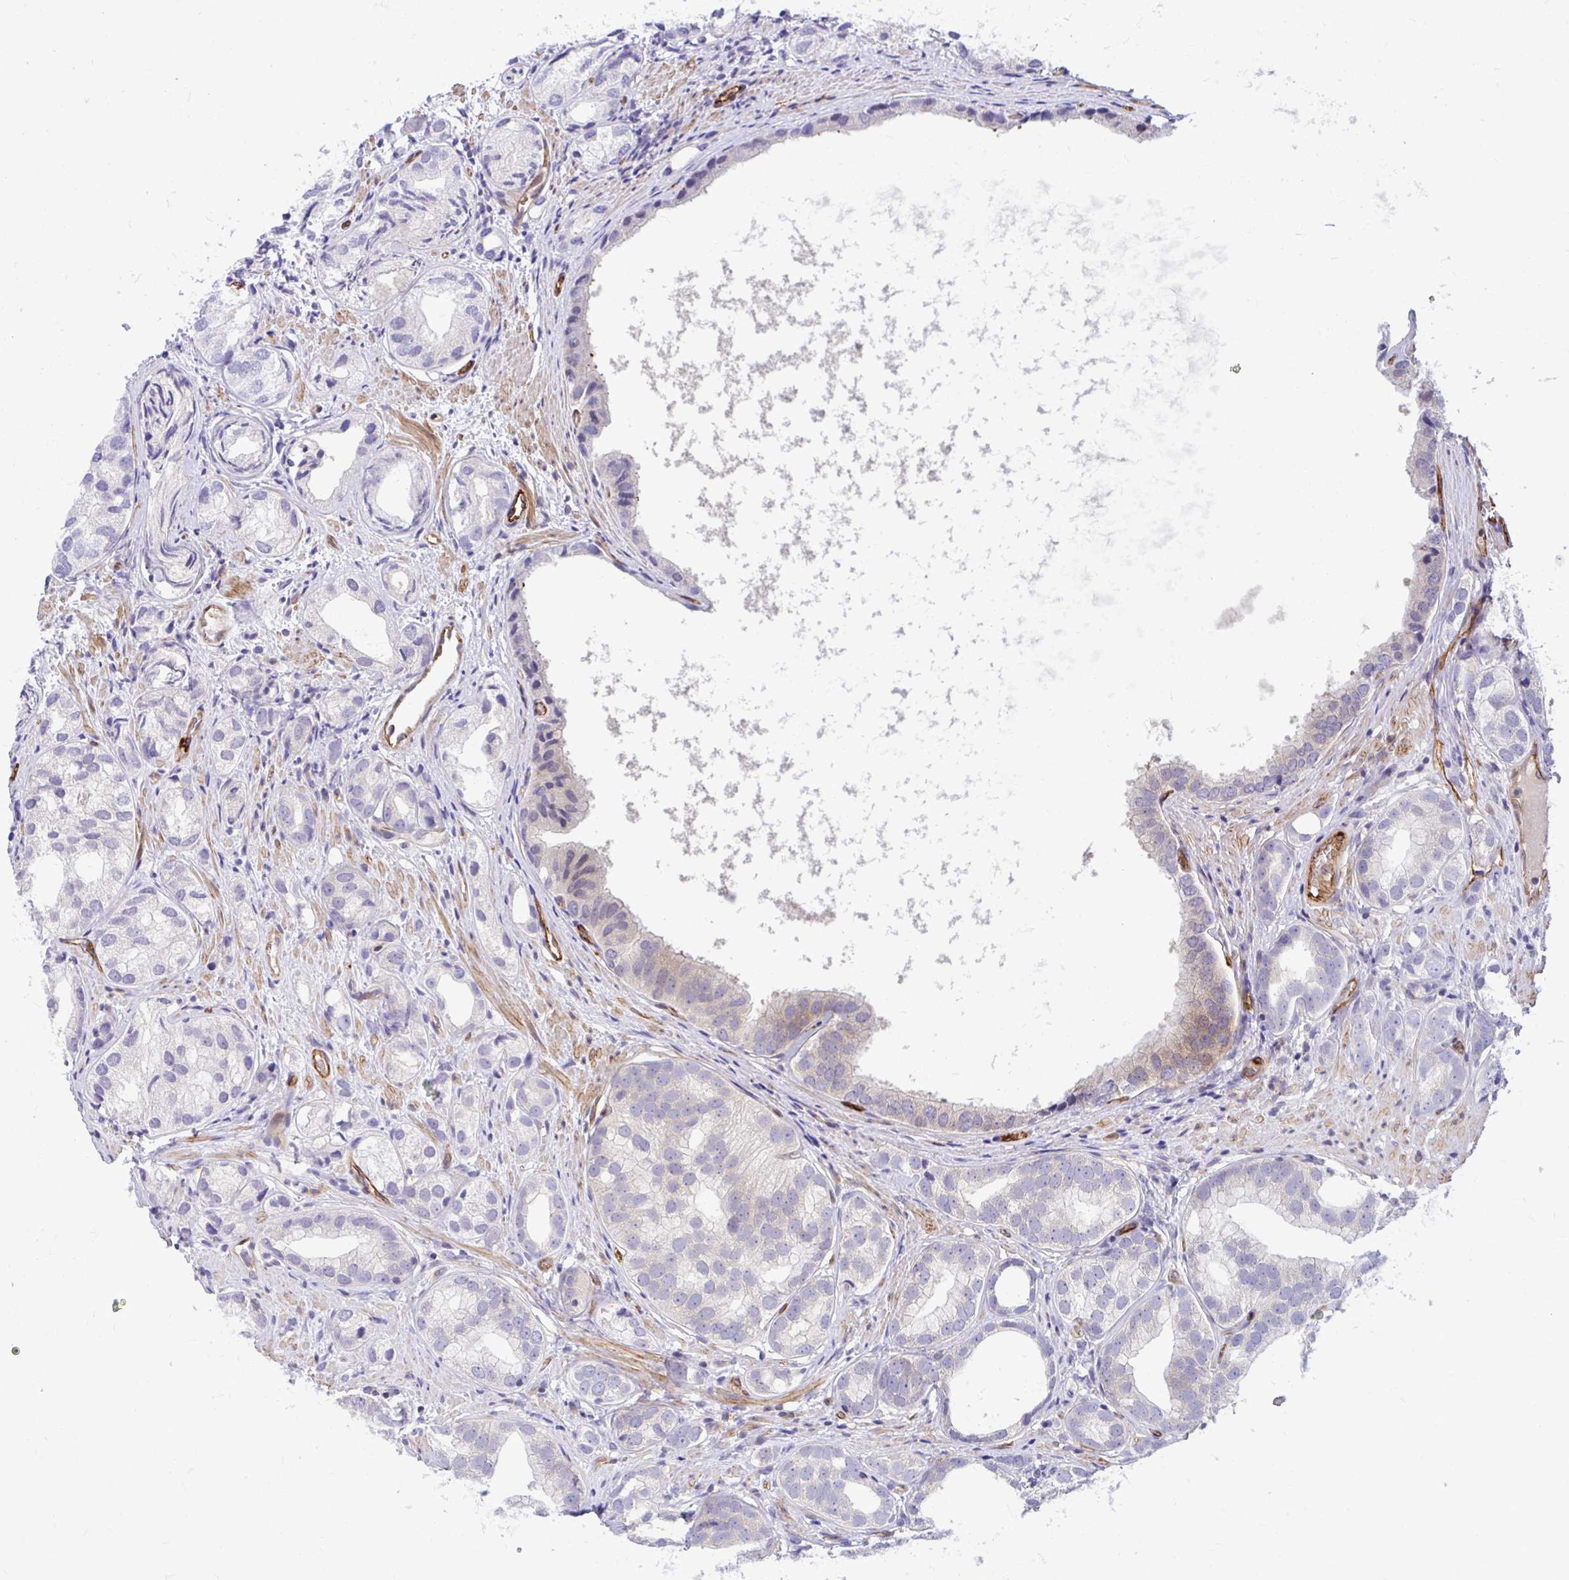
{"staining": {"intensity": "weak", "quantity": "25%-75%", "location": "cytoplasmic/membranous"}, "tissue": "prostate cancer", "cell_type": "Tumor cells", "image_type": "cancer", "snomed": [{"axis": "morphology", "description": "Adenocarcinoma, High grade"}, {"axis": "topography", "description": "Prostate"}], "caption": "Approximately 25%-75% of tumor cells in human prostate cancer (adenocarcinoma (high-grade)) show weak cytoplasmic/membranous protein expression as visualized by brown immunohistochemical staining.", "gene": "ESPNL", "patient": {"sex": "male", "age": 82}}